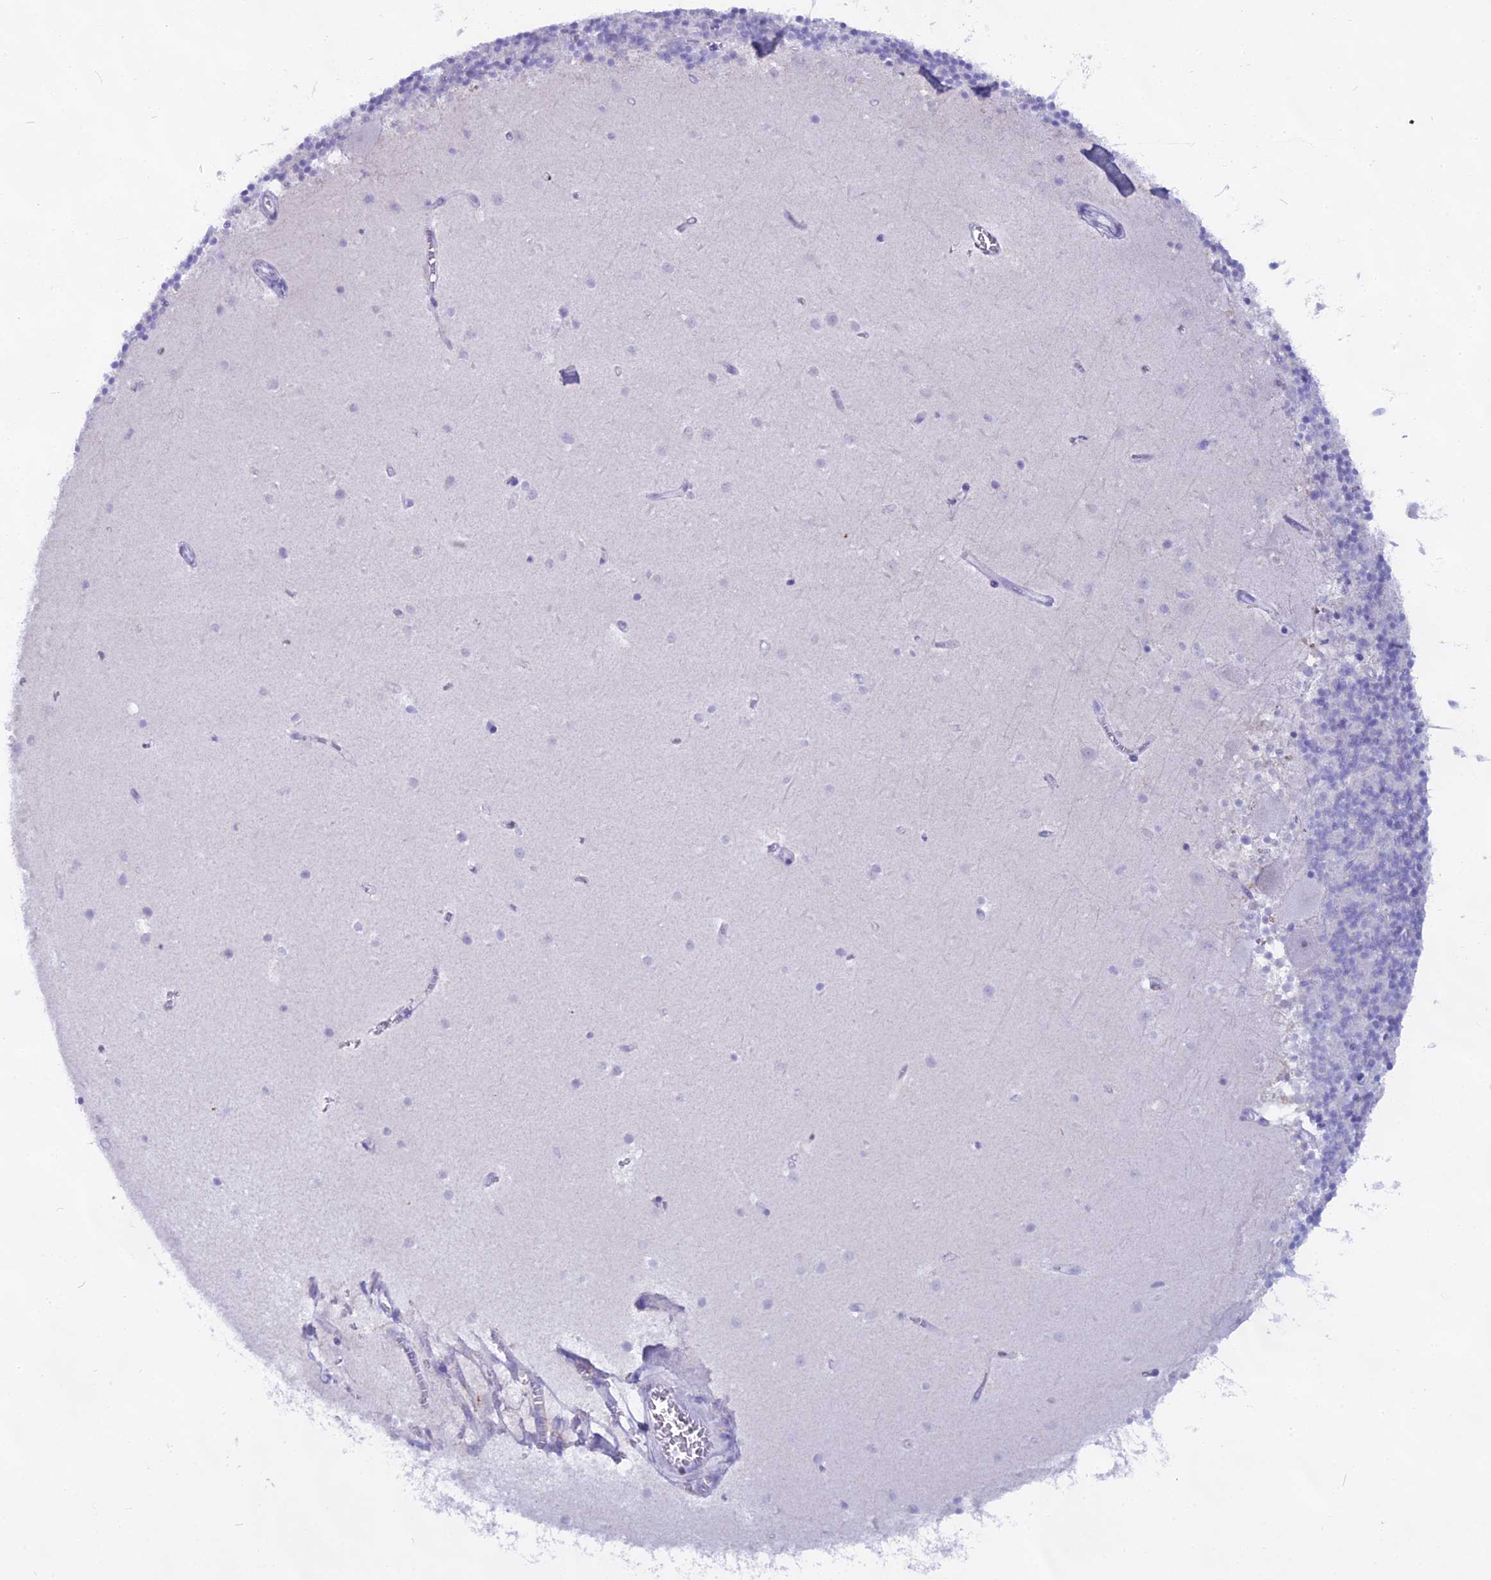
{"staining": {"intensity": "negative", "quantity": "none", "location": "none"}, "tissue": "cerebellum", "cell_type": "Cells in granular layer", "image_type": "normal", "snomed": [{"axis": "morphology", "description": "Normal tissue, NOS"}, {"axis": "topography", "description": "Cerebellum"}], "caption": "Protein analysis of benign cerebellum shows no significant expression in cells in granular layer.", "gene": "CGB1", "patient": {"sex": "male", "age": 54}}